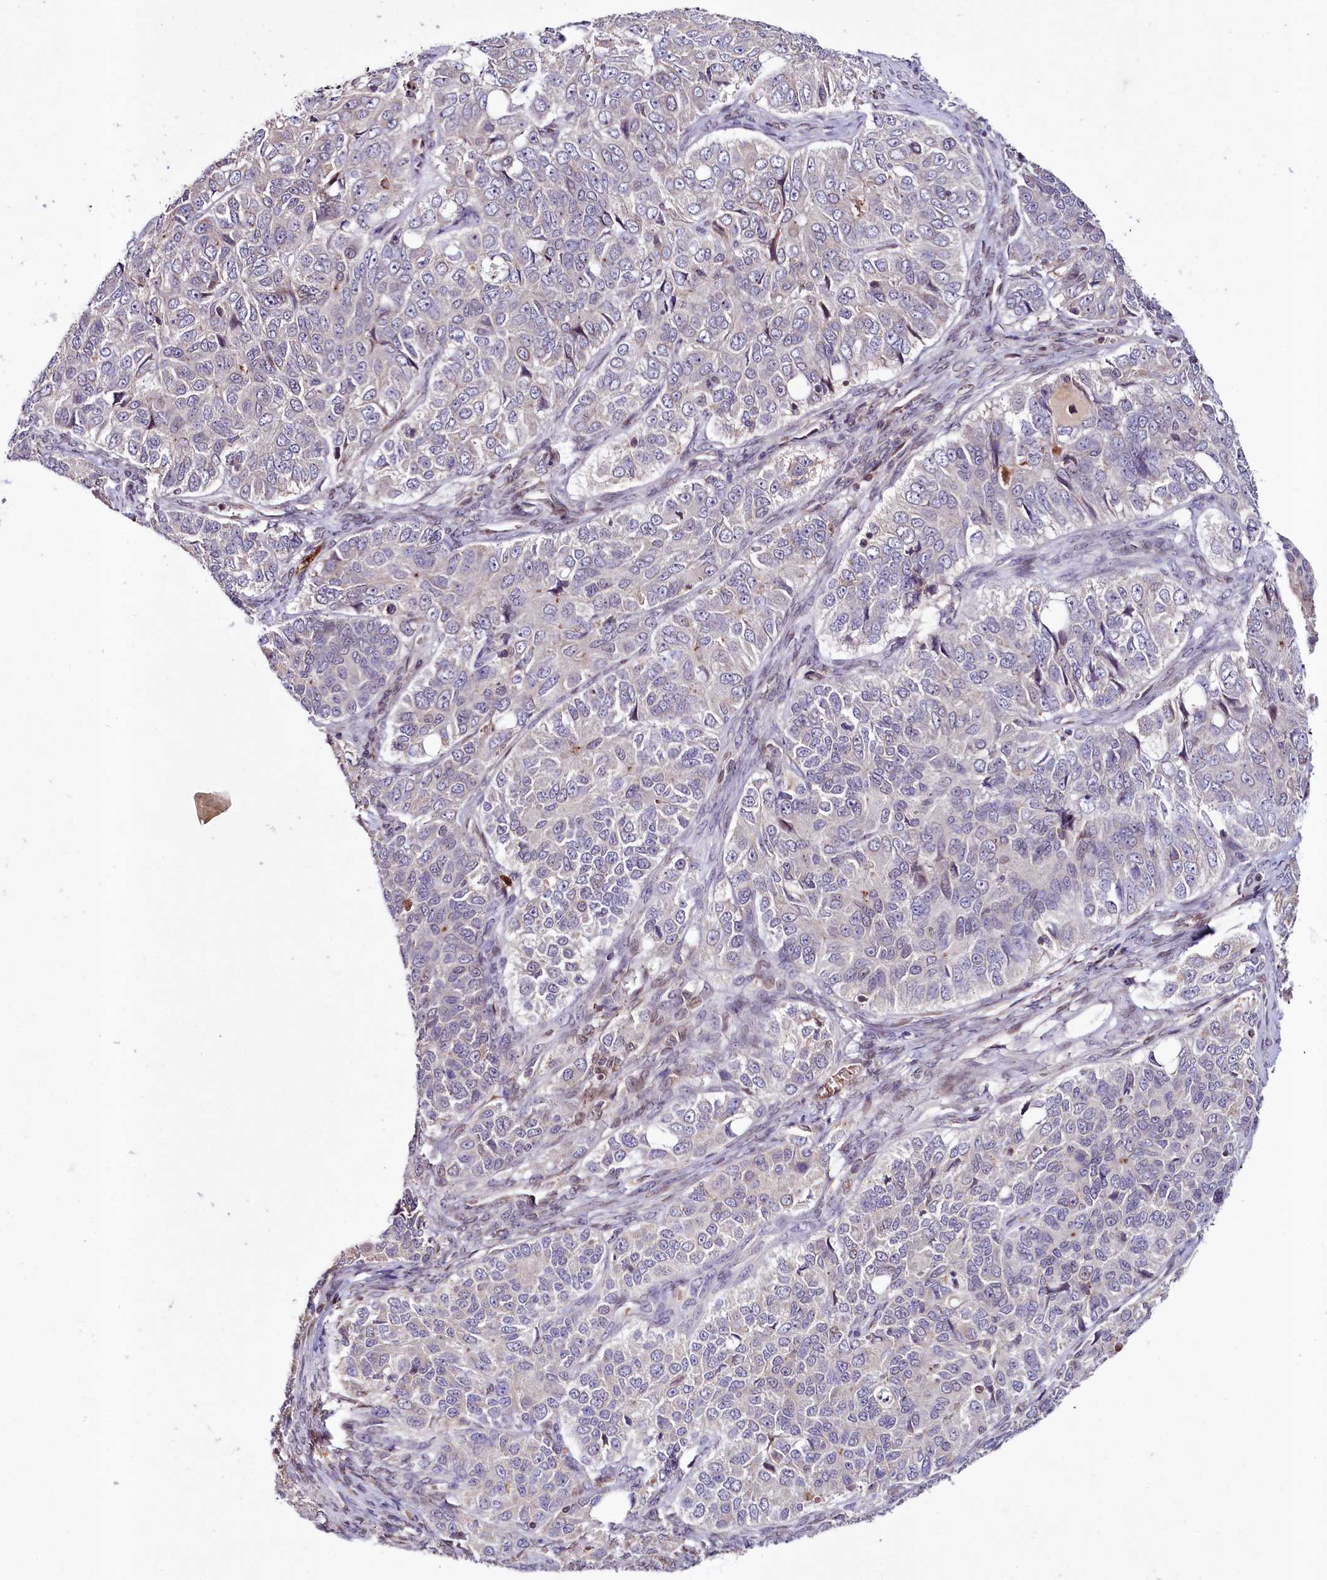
{"staining": {"intensity": "negative", "quantity": "none", "location": "none"}, "tissue": "ovarian cancer", "cell_type": "Tumor cells", "image_type": "cancer", "snomed": [{"axis": "morphology", "description": "Carcinoma, endometroid"}, {"axis": "topography", "description": "Ovary"}], "caption": "Immunohistochemical staining of human endometroid carcinoma (ovarian) reveals no significant staining in tumor cells. Nuclei are stained in blue.", "gene": "ZNF226", "patient": {"sex": "female", "age": 51}}